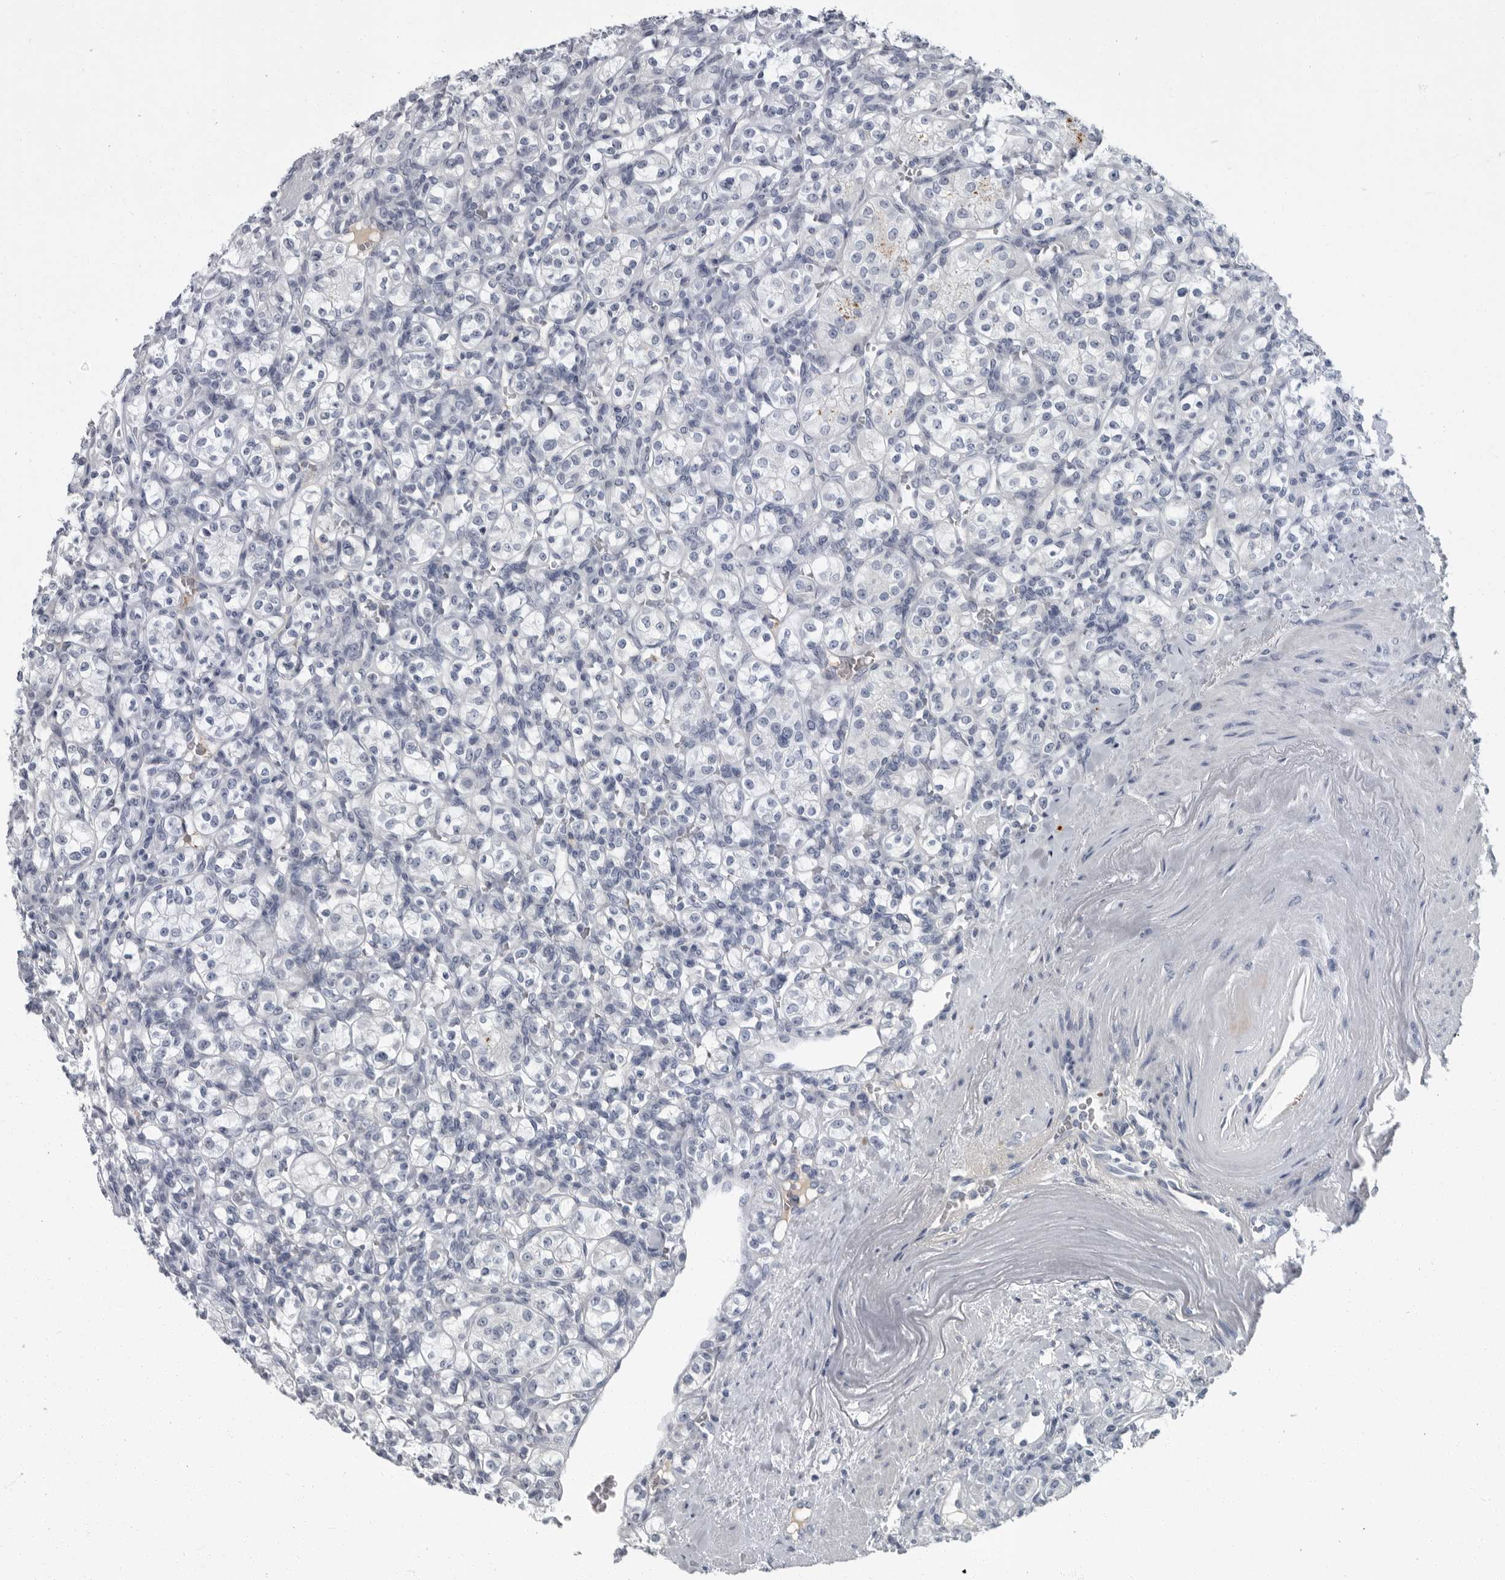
{"staining": {"intensity": "negative", "quantity": "none", "location": "none"}, "tissue": "renal cancer", "cell_type": "Tumor cells", "image_type": "cancer", "snomed": [{"axis": "morphology", "description": "Adenocarcinoma, NOS"}, {"axis": "topography", "description": "Kidney"}], "caption": "Immunohistochemistry (IHC) histopathology image of renal adenocarcinoma stained for a protein (brown), which reveals no expression in tumor cells.", "gene": "SLC25A39", "patient": {"sex": "male", "age": 77}}